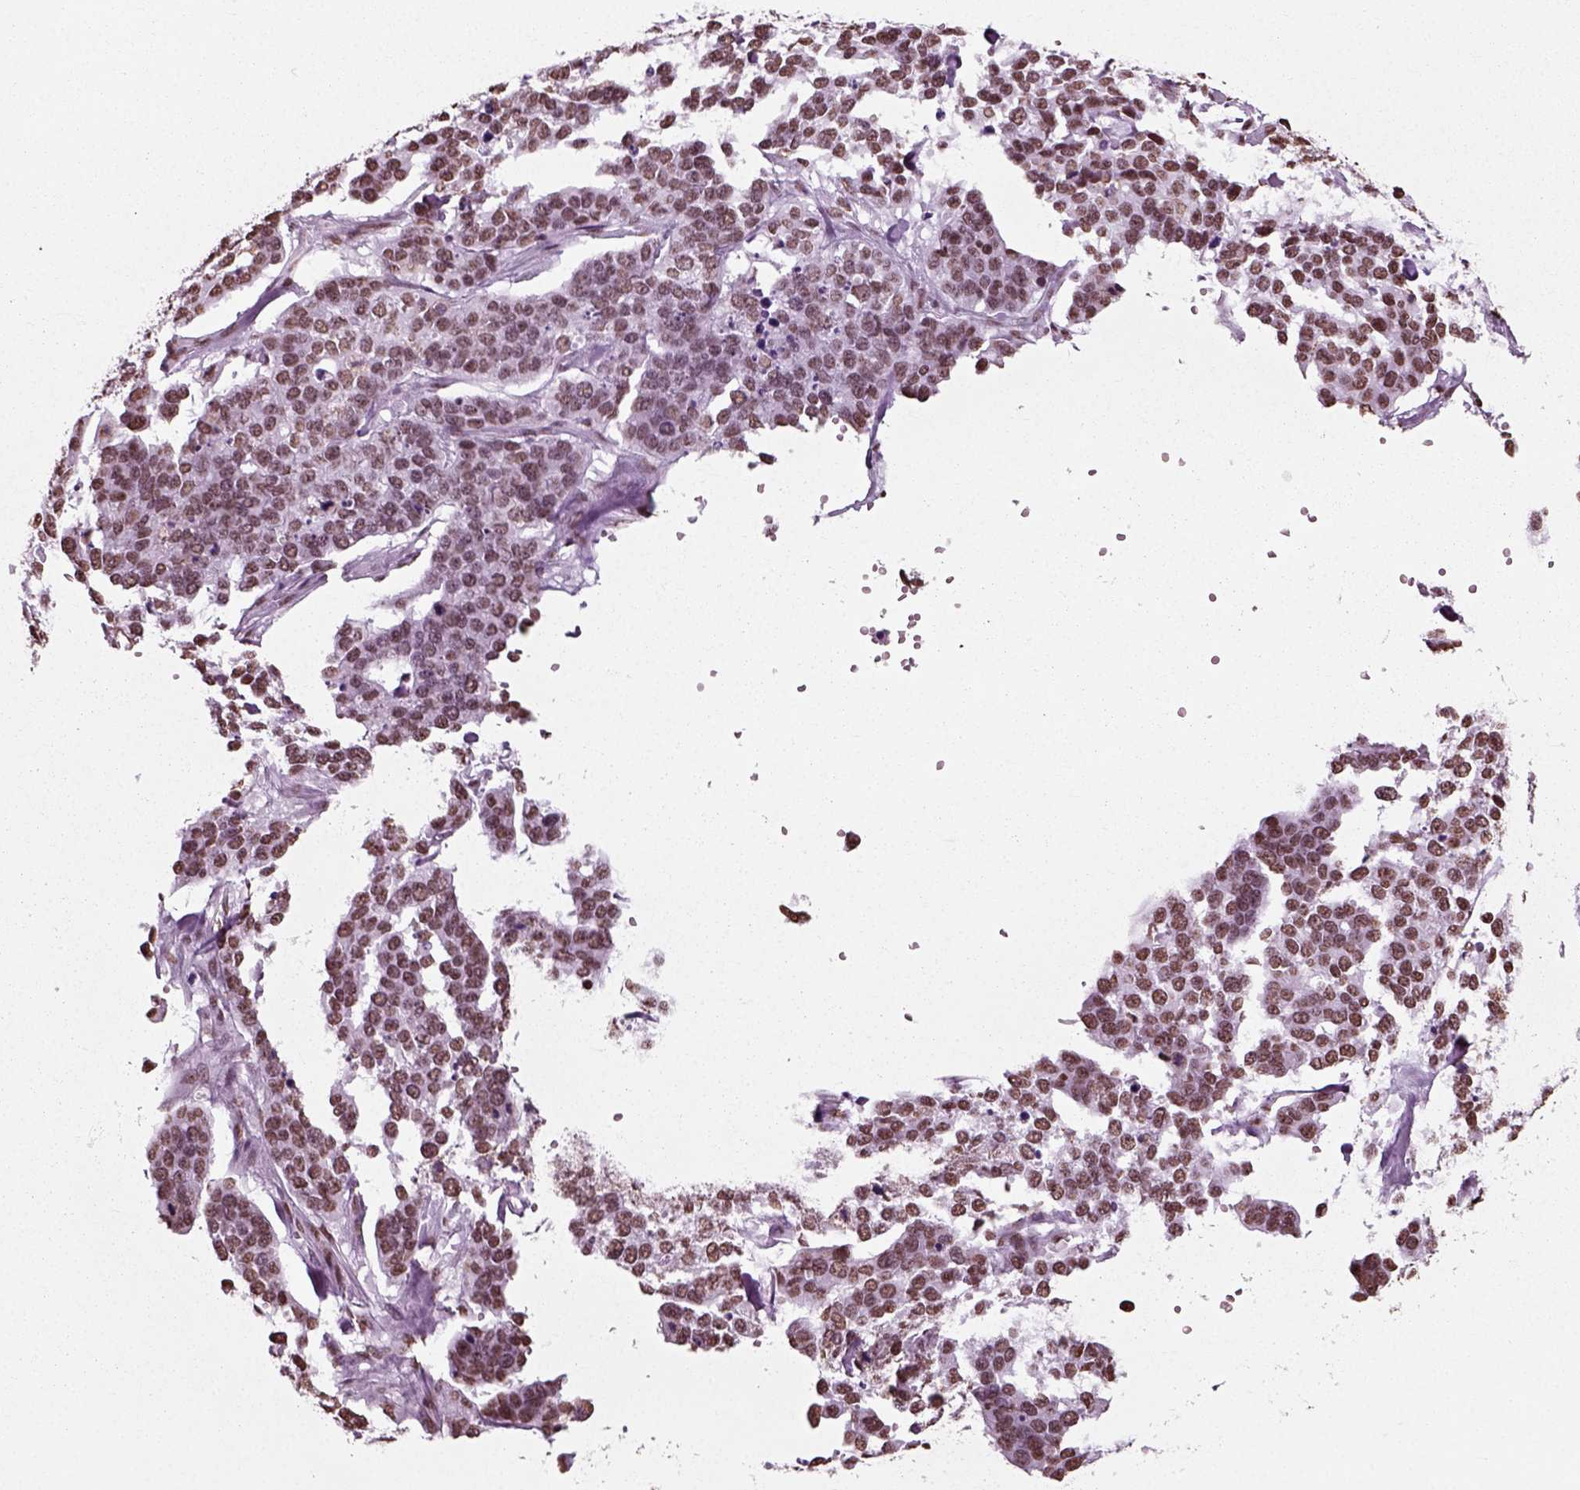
{"staining": {"intensity": "moderate", "quantity": "25%-75%", "location": "nuclear"}, "tissue": "ovarian cancer", "cell_type": "Tumor cells", "image_type": "cancer", "snomed": [{"axis": "morphology", "description": "Carcinoma, endometroid"}, {"axis": "topography", "description": "Ovary"}], "caption": "Protein positivity by immunohistochemistry (IHC) demonstrates moderate nuclear expression in approximately 25%-75% of tumor cells in ovarian endometroid carcinoma.", "gene": "POLR1H", "patient": {"sex": "female", "age": 65}}